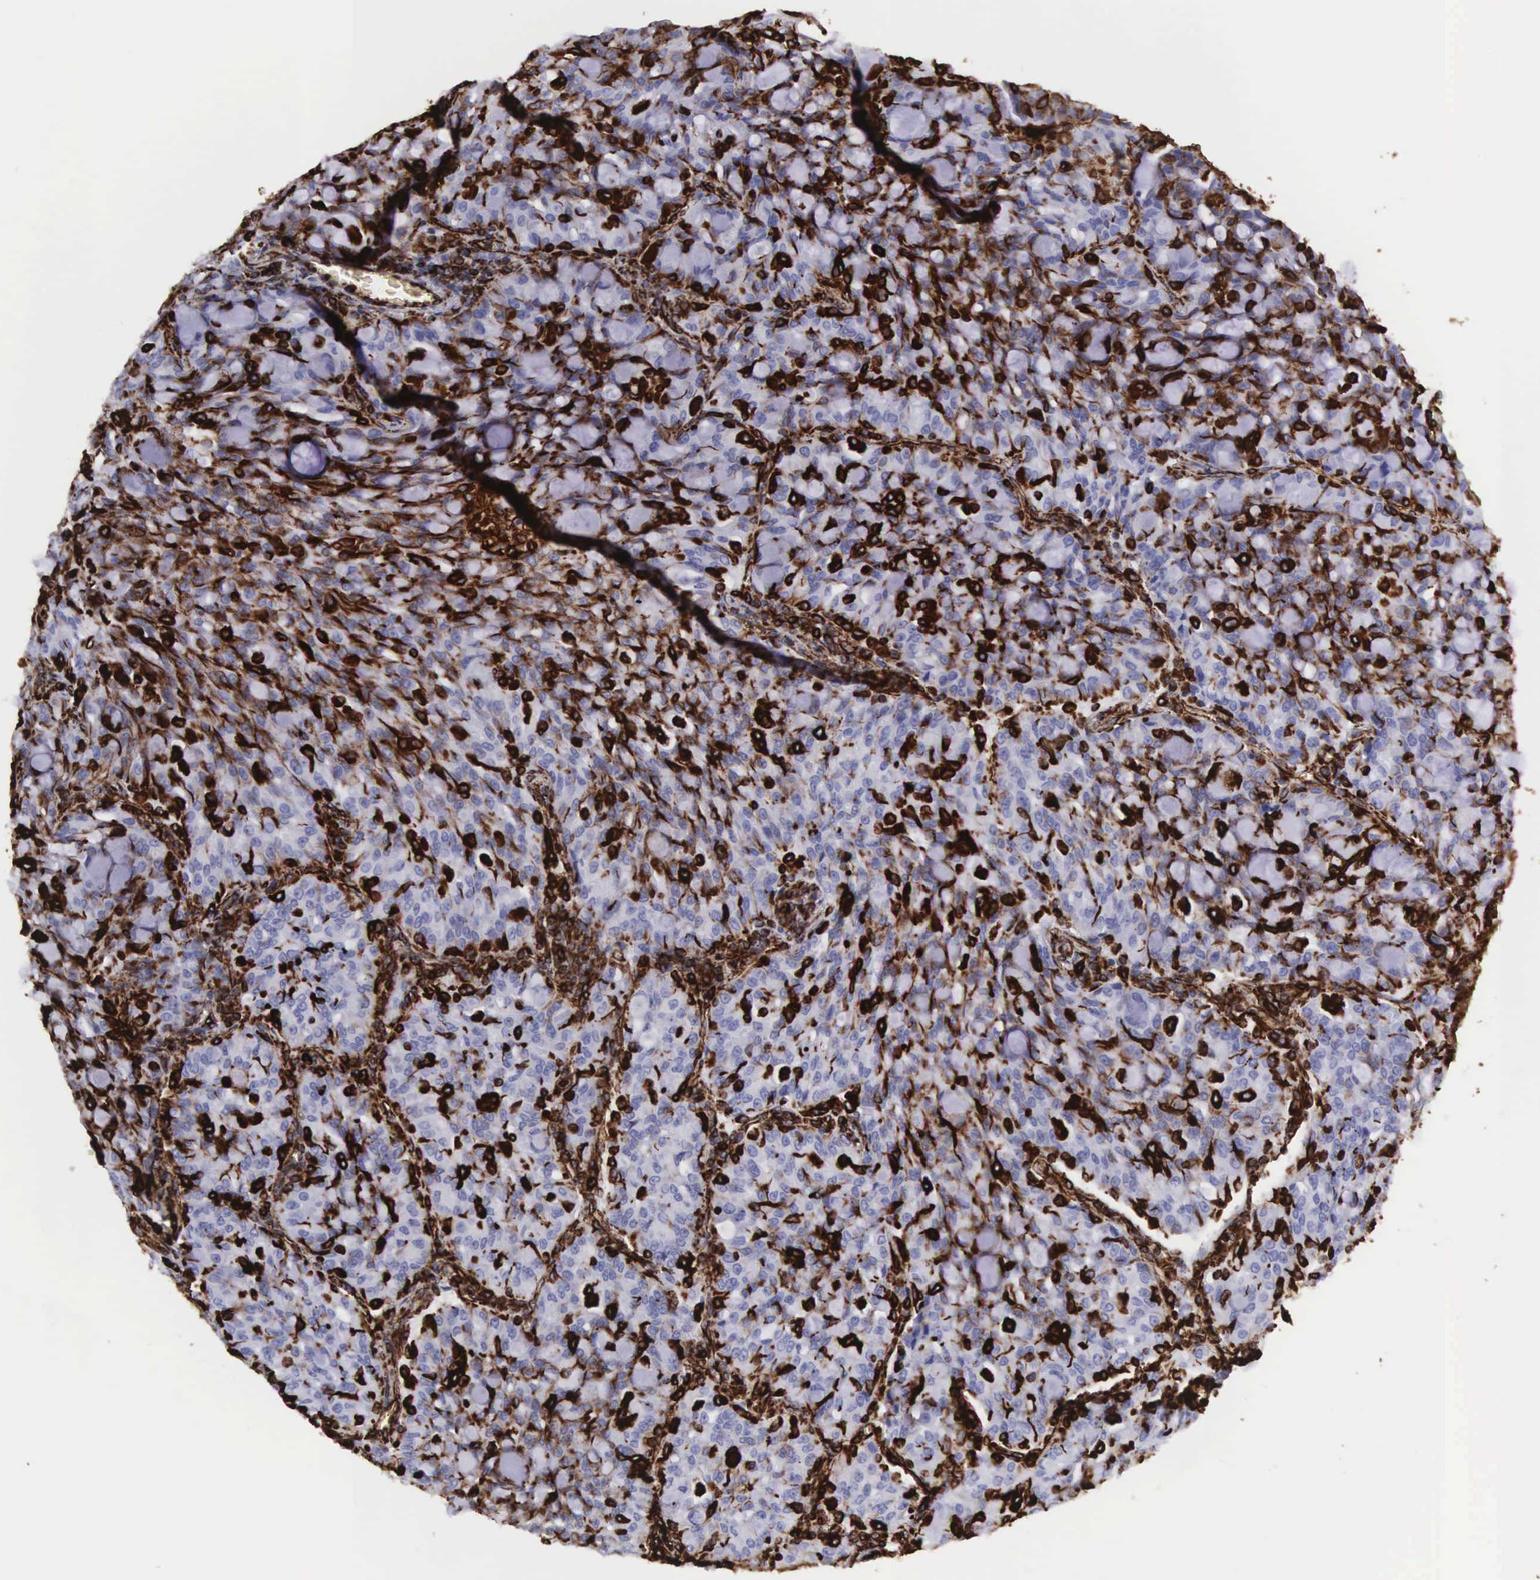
{"staining": {"intensity": "strong", "quantity": "<25%", "location": "cytoplasmic/membranous"}, "tissue": "lung cancer", "cell_type": "Tumor cells", "image_type": "cancer", "snomed": [{"axis": "morphology", "description": "Adenocarcinoma, NOS"}, {"axis": "topography", "description": "Lung"}], "caption": "Immunohistochemical staining of human lung adenocarcinoma demonstrates strong cytoplasmic/membranous protein expression in about <25% of tumor cells. (Stains: DAB (3,3'-diaminobenzidine) in brown, nuclei in blue, Microscopy: brightfield microscopy at high magnification).", "gene": "VIM", "patient": {"sex": "female", "age": 44}}